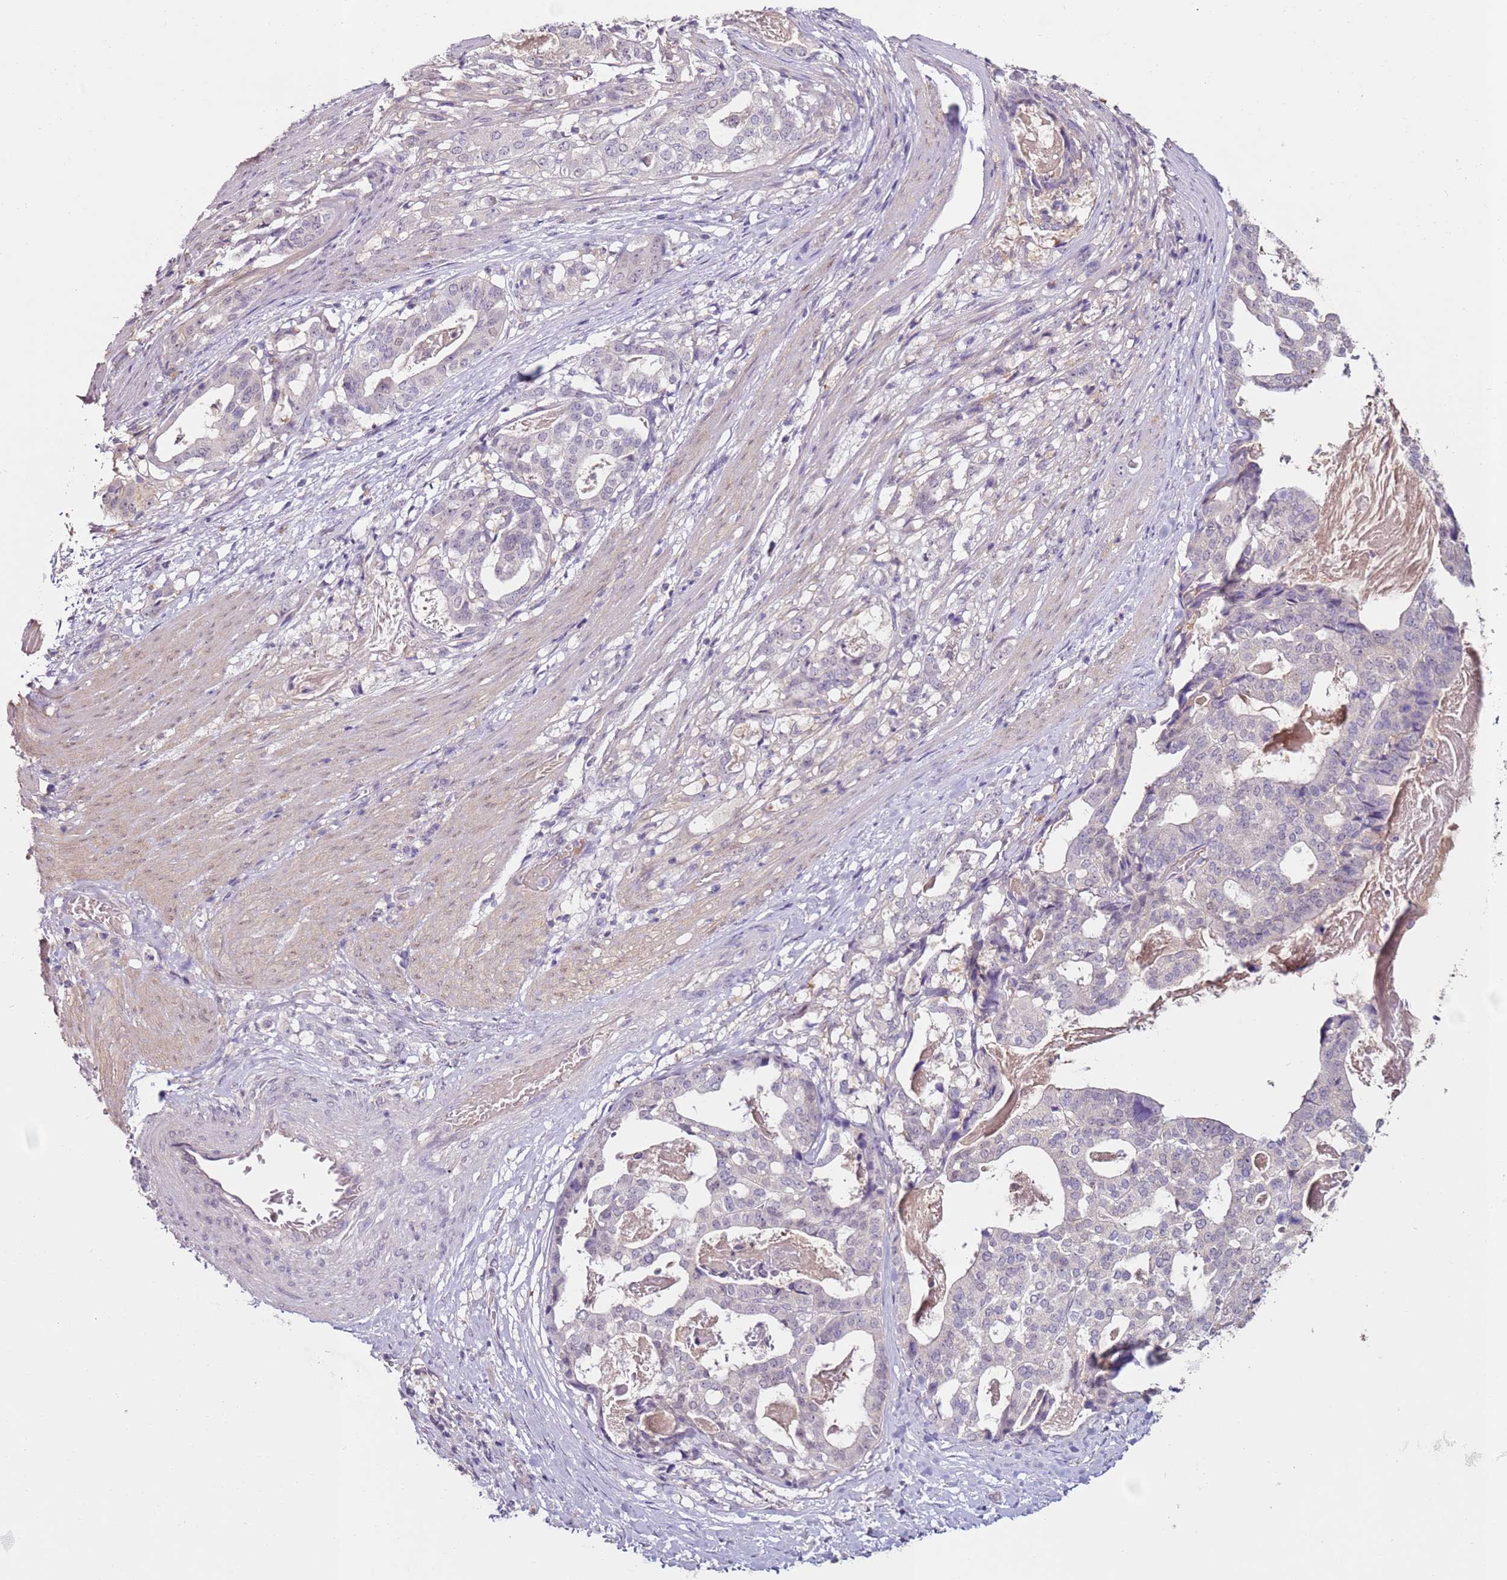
{"staining": {"intensity": "negative", "quantity": "none", "location": "none"}, "tissue": "stomach cancer", "cell_type": "Tumor cells", "image_type": "cancer", "snomed": [{"axis": "morphology", "description": "Adenocarcinoma, NOS"}, {"axis": "topography", "description": "Stomach"}], "caption": "Immunohistochemistry histopathology image of human stomach adenocarcinoma stained for a protein (brown), which reveals no positivity in tumor cells.", "gene": "MDH1", "patient": {"sex": "male", "age": 48}}